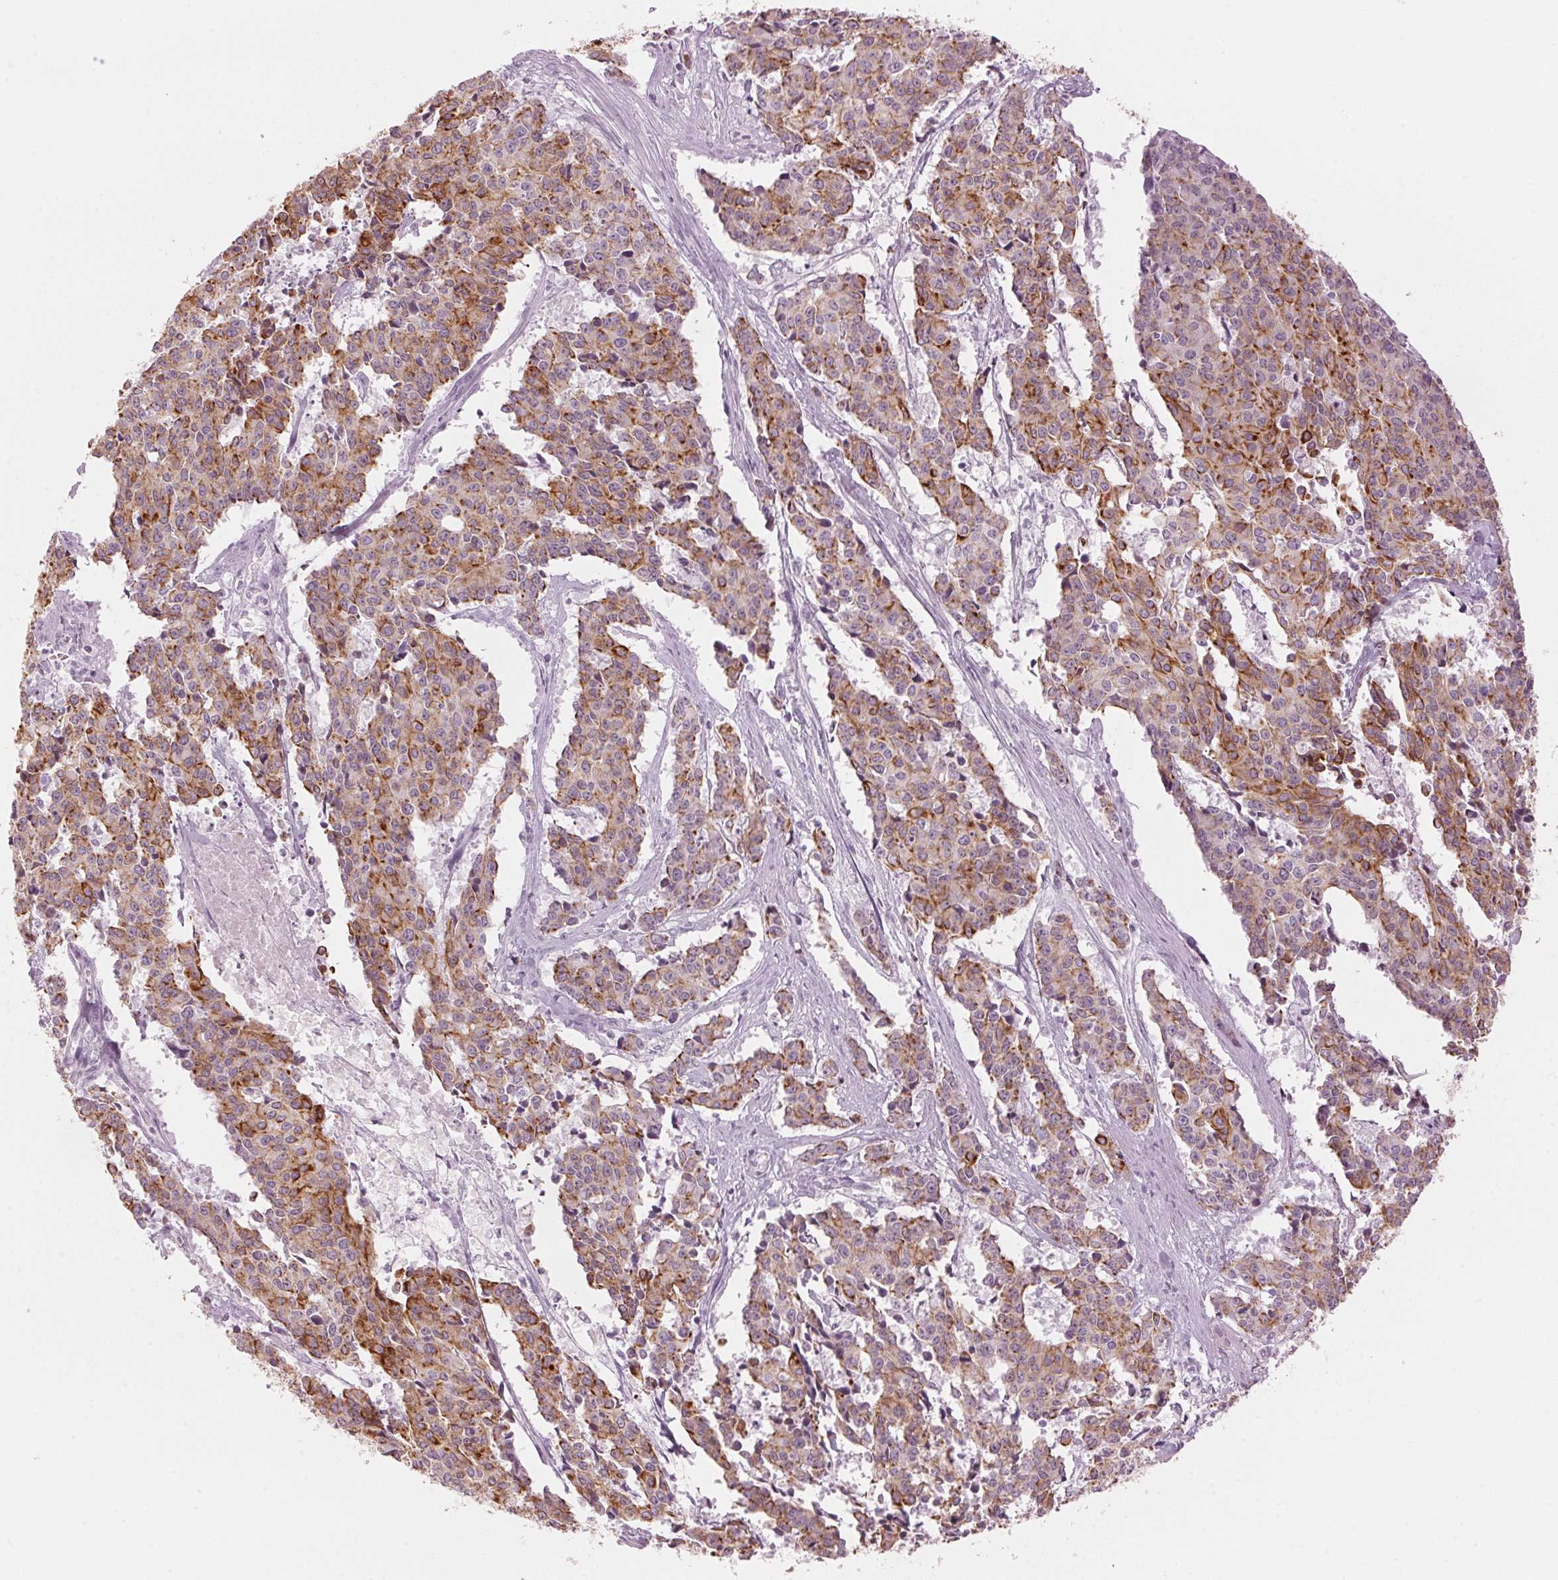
{"staining": {"intensity": "moderate", "quantity": "25%-75%", "location": "cytoplasmic/membranous"}, "tissue": "cervical cancer", "cell_type": "Tumor cells", "image_type": "cancer", "snomed": [{"axis": "morphology", "description": "Squamous cell carcinoma, NOS"}, {"axis": "topography", "description": "Cervix"}], "caption": "High-power microscopy captured an immunohistochemistry (IHC) photomicrograph of cervical squamous cell carcinoma, revealing moderate cytoplasmic/membranous staining in approximately 25%-75% of tumor cells. The staining was performed using DAB to visualize the protein expression in brown, while the nuclei were stained in blue with hematoxylin (Magnification: 20x).", "gene": "SCTR", "patient": {"sex": "female", "age": 28}}